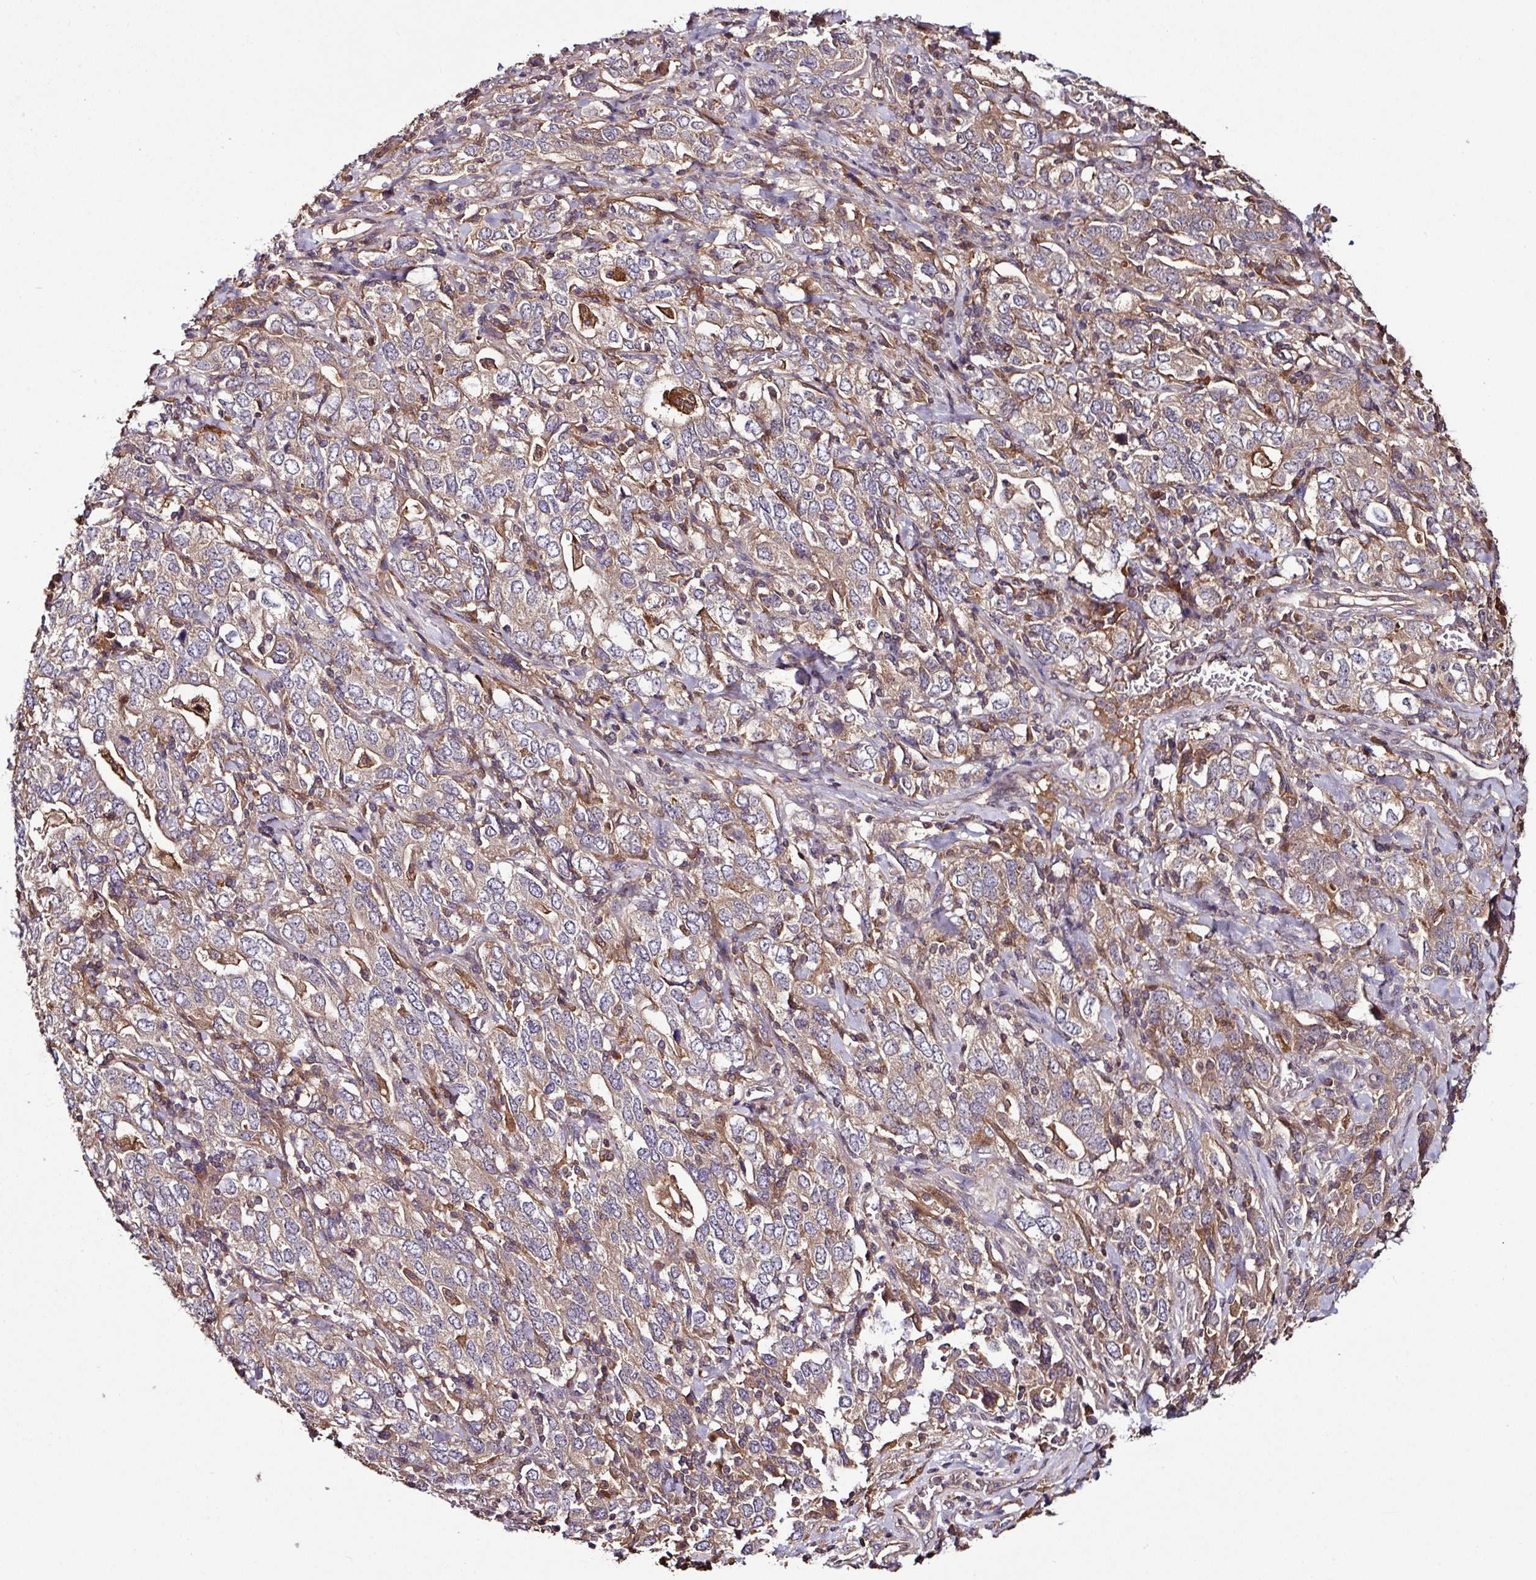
{"staining": {"intensity": "weak", "quantity": ">75%", "location": "cytoplasmic/membranous"}, "tissue": "stomach cancer", "cell_type": "Tumor cells", "image_type": "cancer", "snomed": [{"axis": "morphology", "description": "Adenocarcinoma, NOS"}, {"axis": "topography", "description": "Stomach, upper"}, {"axis": "topography", "description": "Stomach"}], "caption": "Approximately >75% of tumor cells in stomach cancer show weak cytoplasmic/membranous protein expression as visualized by brown immunohistochemical staining.", "gene": "GNPDA1", "patient": {"sex": "male", "age": 62}}